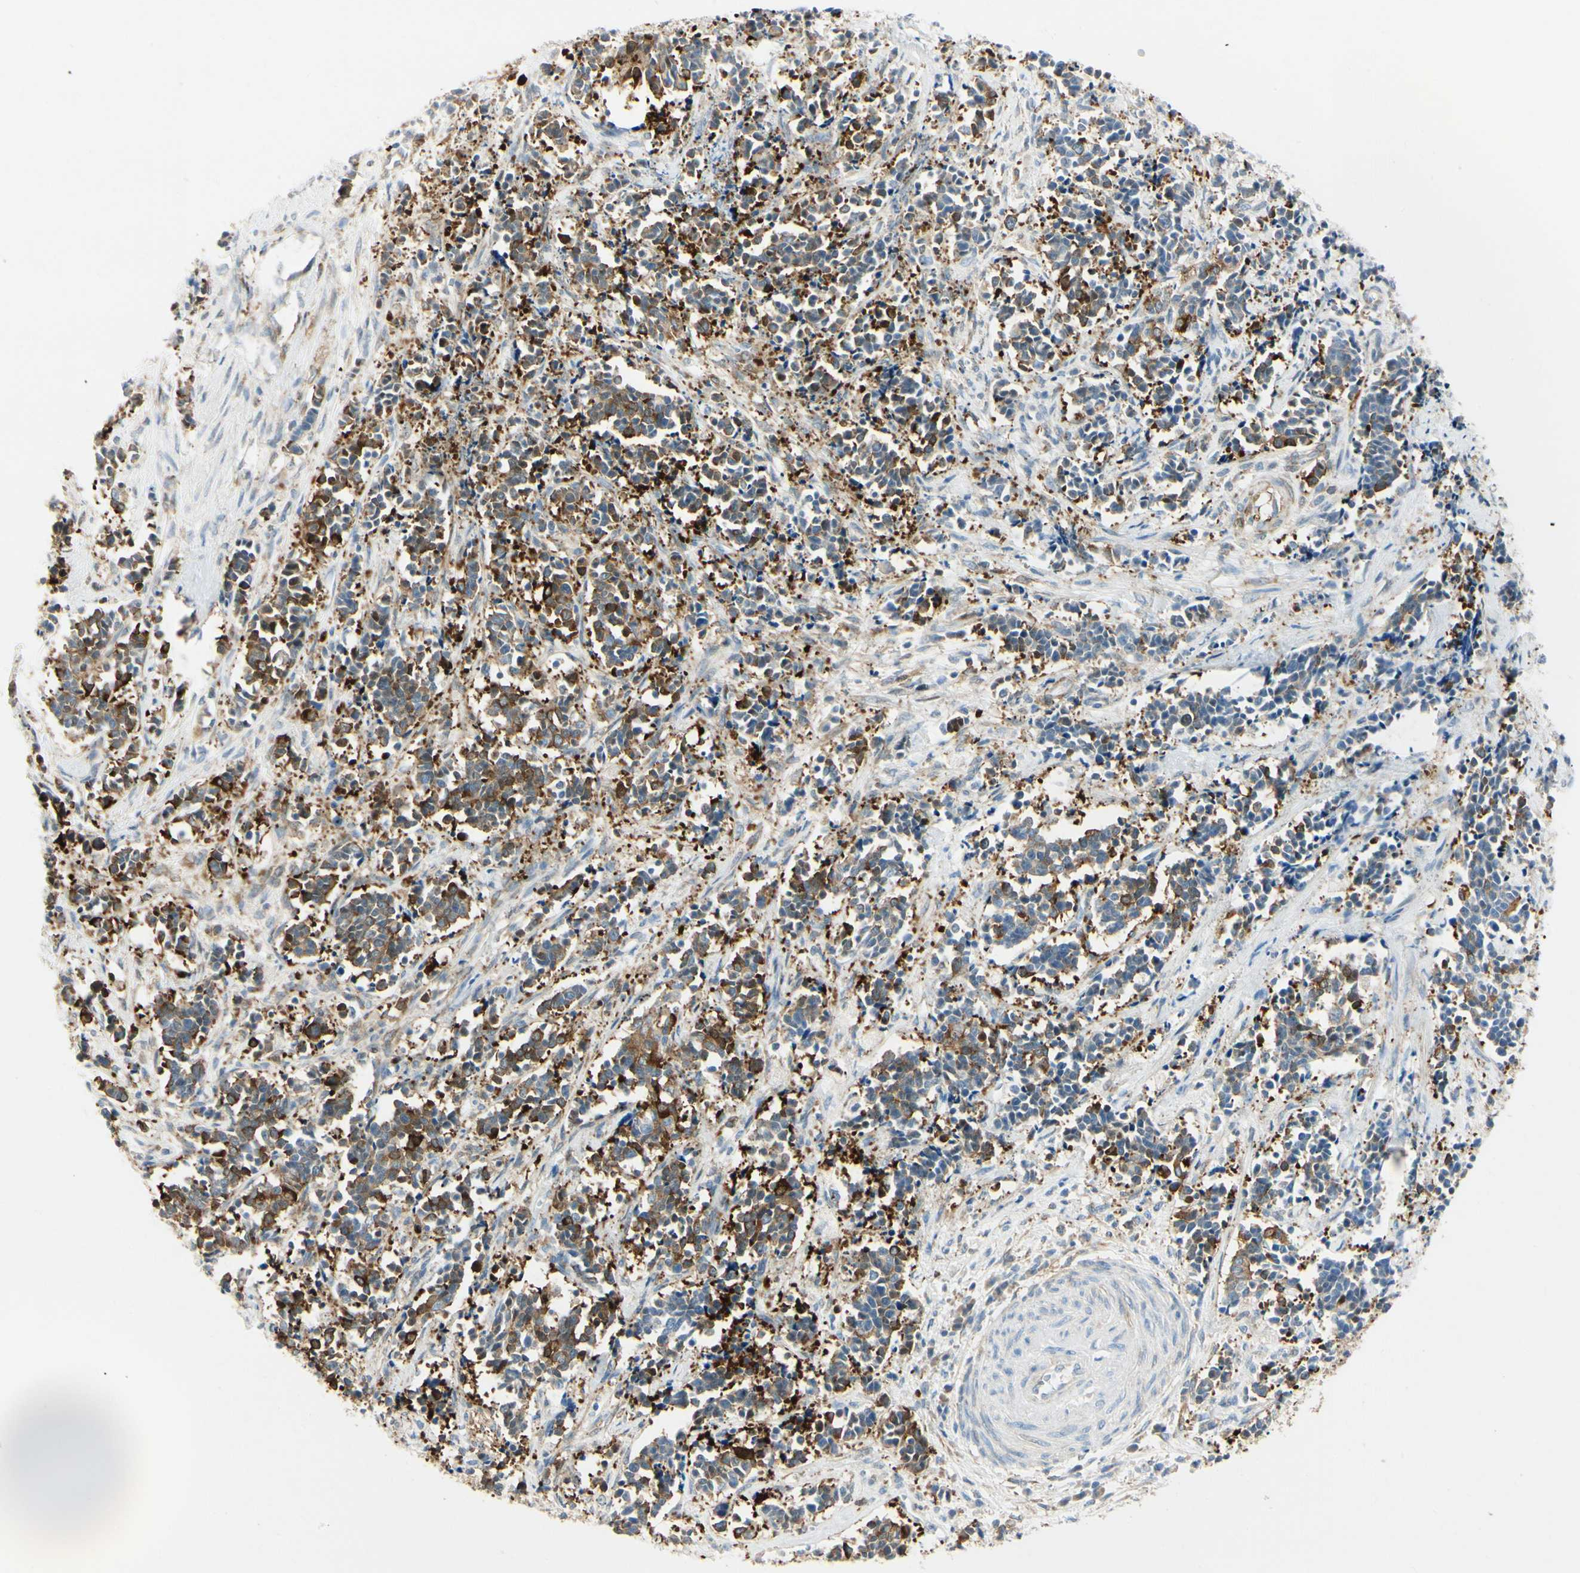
{"staining": {"intensity": "moderate", "quantity": ">75%", "location": "cytoplasmic/membranous"}, "tissue": "cervical cancer", "cell_type": "Tumor cells", "image_type": "cancer", "snomed": [{"axis": "morphology", "description": "Squamous cell carcinoma, NOS"}, {"axis": "topography", "description": "Cervix"}], "caption": "DAB (3,3'-diaminobenzidine) immunohistochemical staining of squamous cell carcinoma (cervical) displays moderate cytoplasmic/membranous protein positivity in approximately >75% of tumor cells.", "gene": "AMPH", "patient": {"sex": "female", "age": 35}}